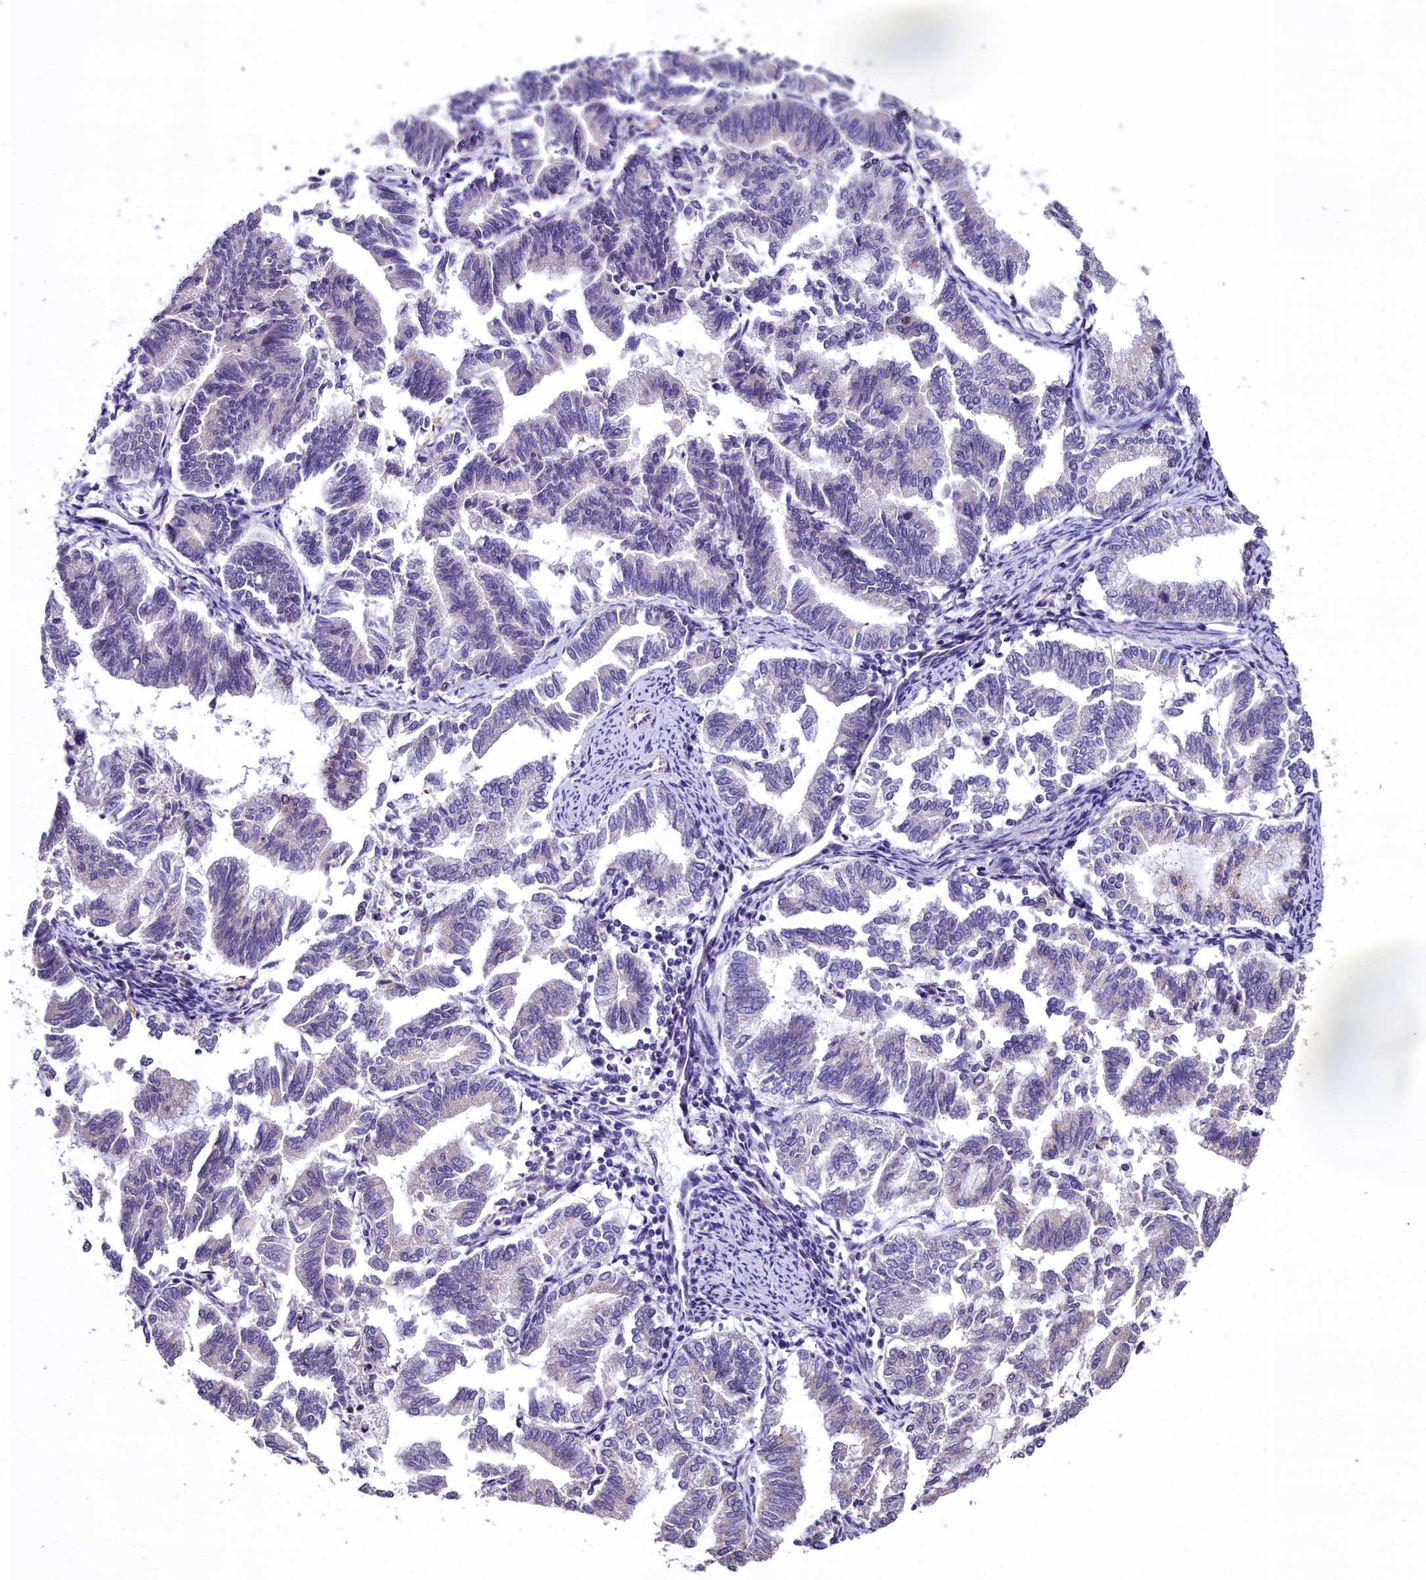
{"staining": {"intensity": "weak", "quantity": "<25%", "location": "nuclear"}, "tissue": "endometrial cancer", "cell_type": "Tumor cells", "image_type": "cancer", "snomed": [{"axis": "morphology", "description": "Adenocarcinoma, NOS"}, {"axis": "topography", "description": "Endometrium"}], "caption": "The immunohistochemistry histopathology image has no significant positivity in tumor cells of endometrial adenocarcinoma tissue. (DAB (3,3'-diaminobenzidine) immunohistochemistry visualized using brightfield microscopy, high magnification).", "gene": "AP1M1", "patient": {"sex": "female", "age": 79}}